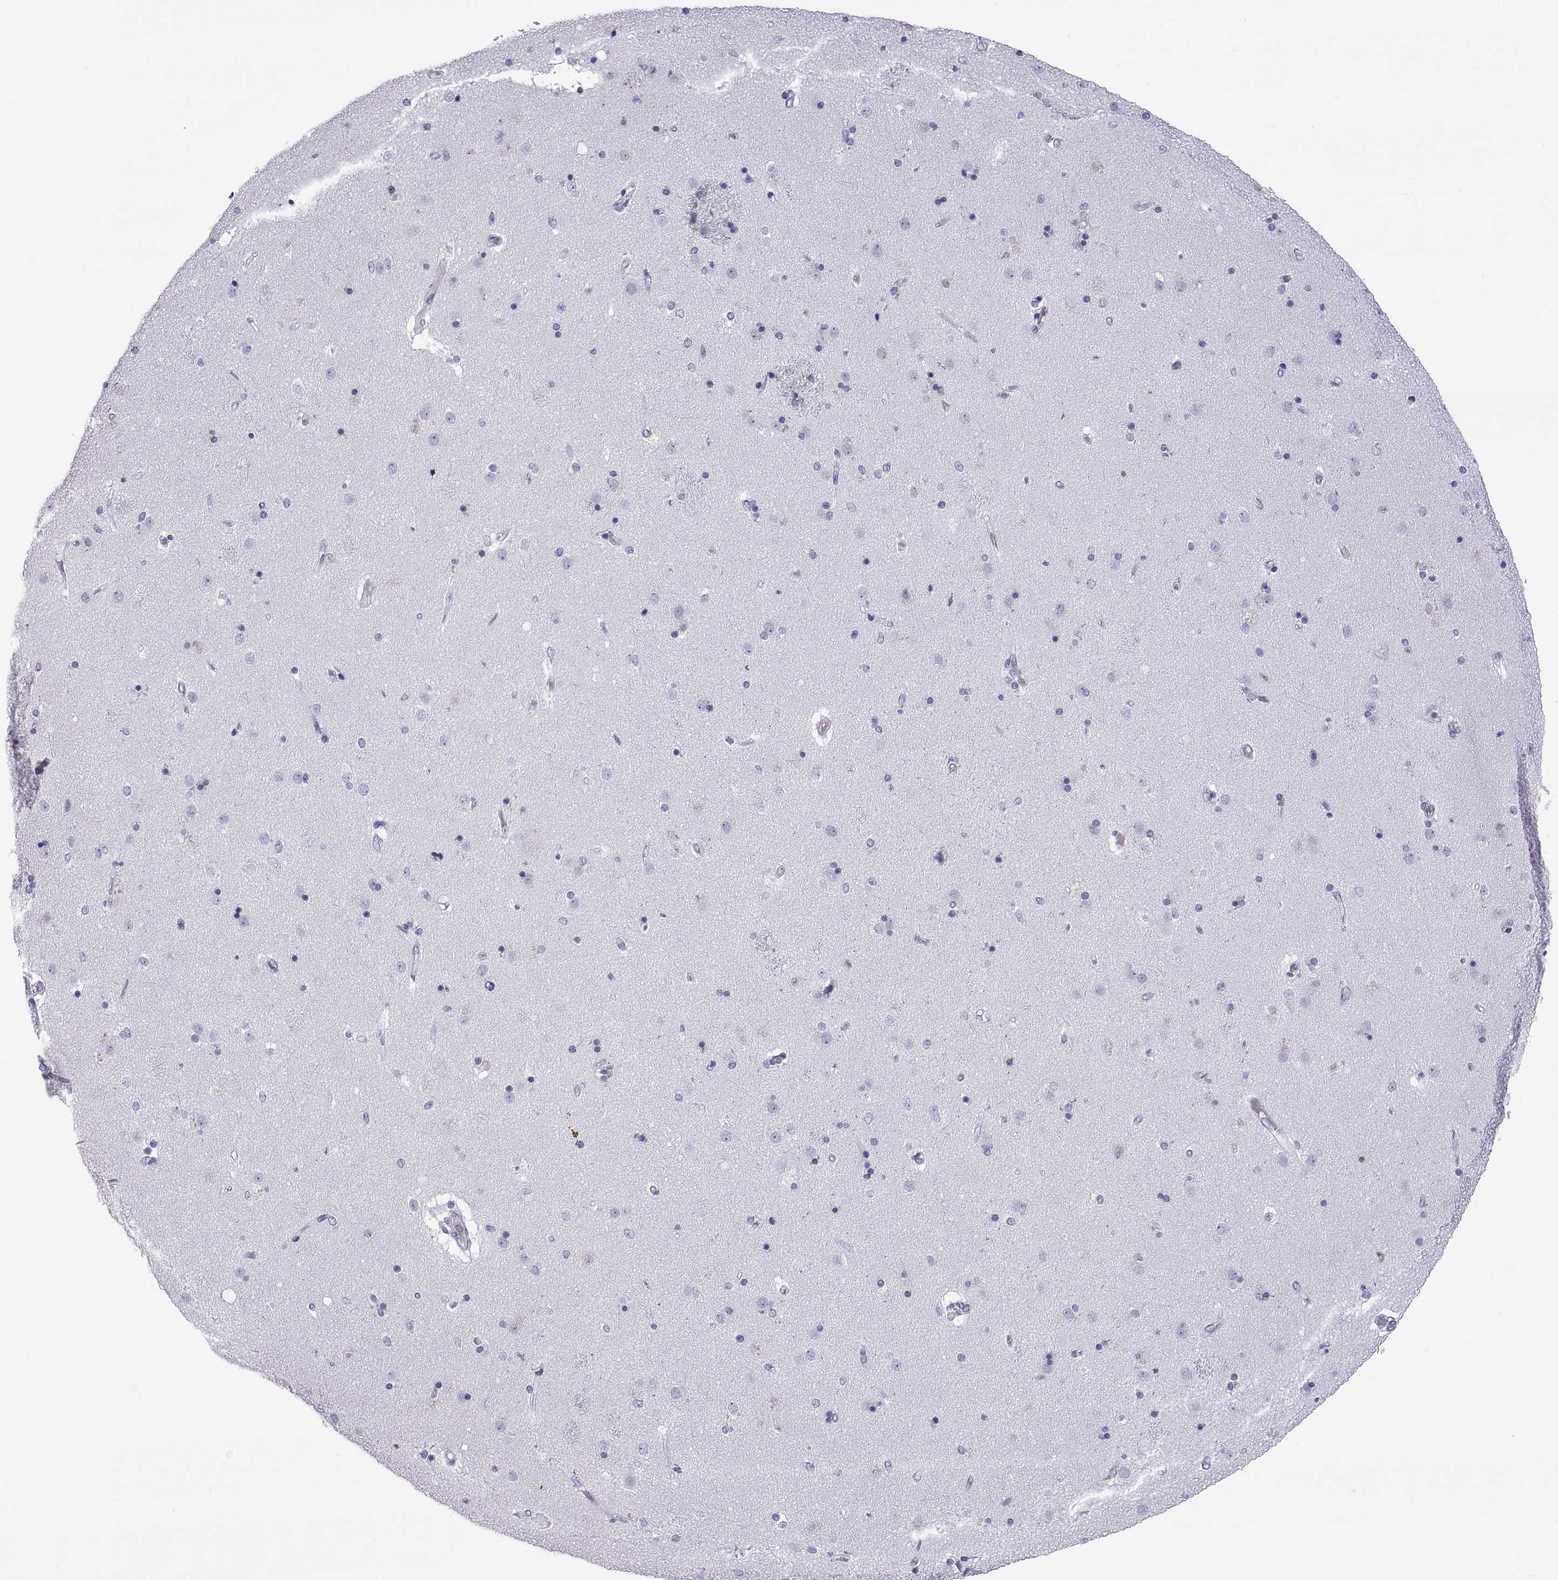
{"staining": {"intensity": "negative", "quantity": "none", "location": "none"}, "tissue": "caudate", "cell_type": "Glial cells", "image_type": "normal", "snomed": [{"axis": "morphology", "description": "Normal tissue, NOS"}, {"axis": "topography", "description": "Lateral ventricle wall"}], "caption": "Immunohistochemical staining of benign caudate displays no significant staining in glial cells.", "gene": "QRICH2", "patient": {"sex": "female", "age": 71}}